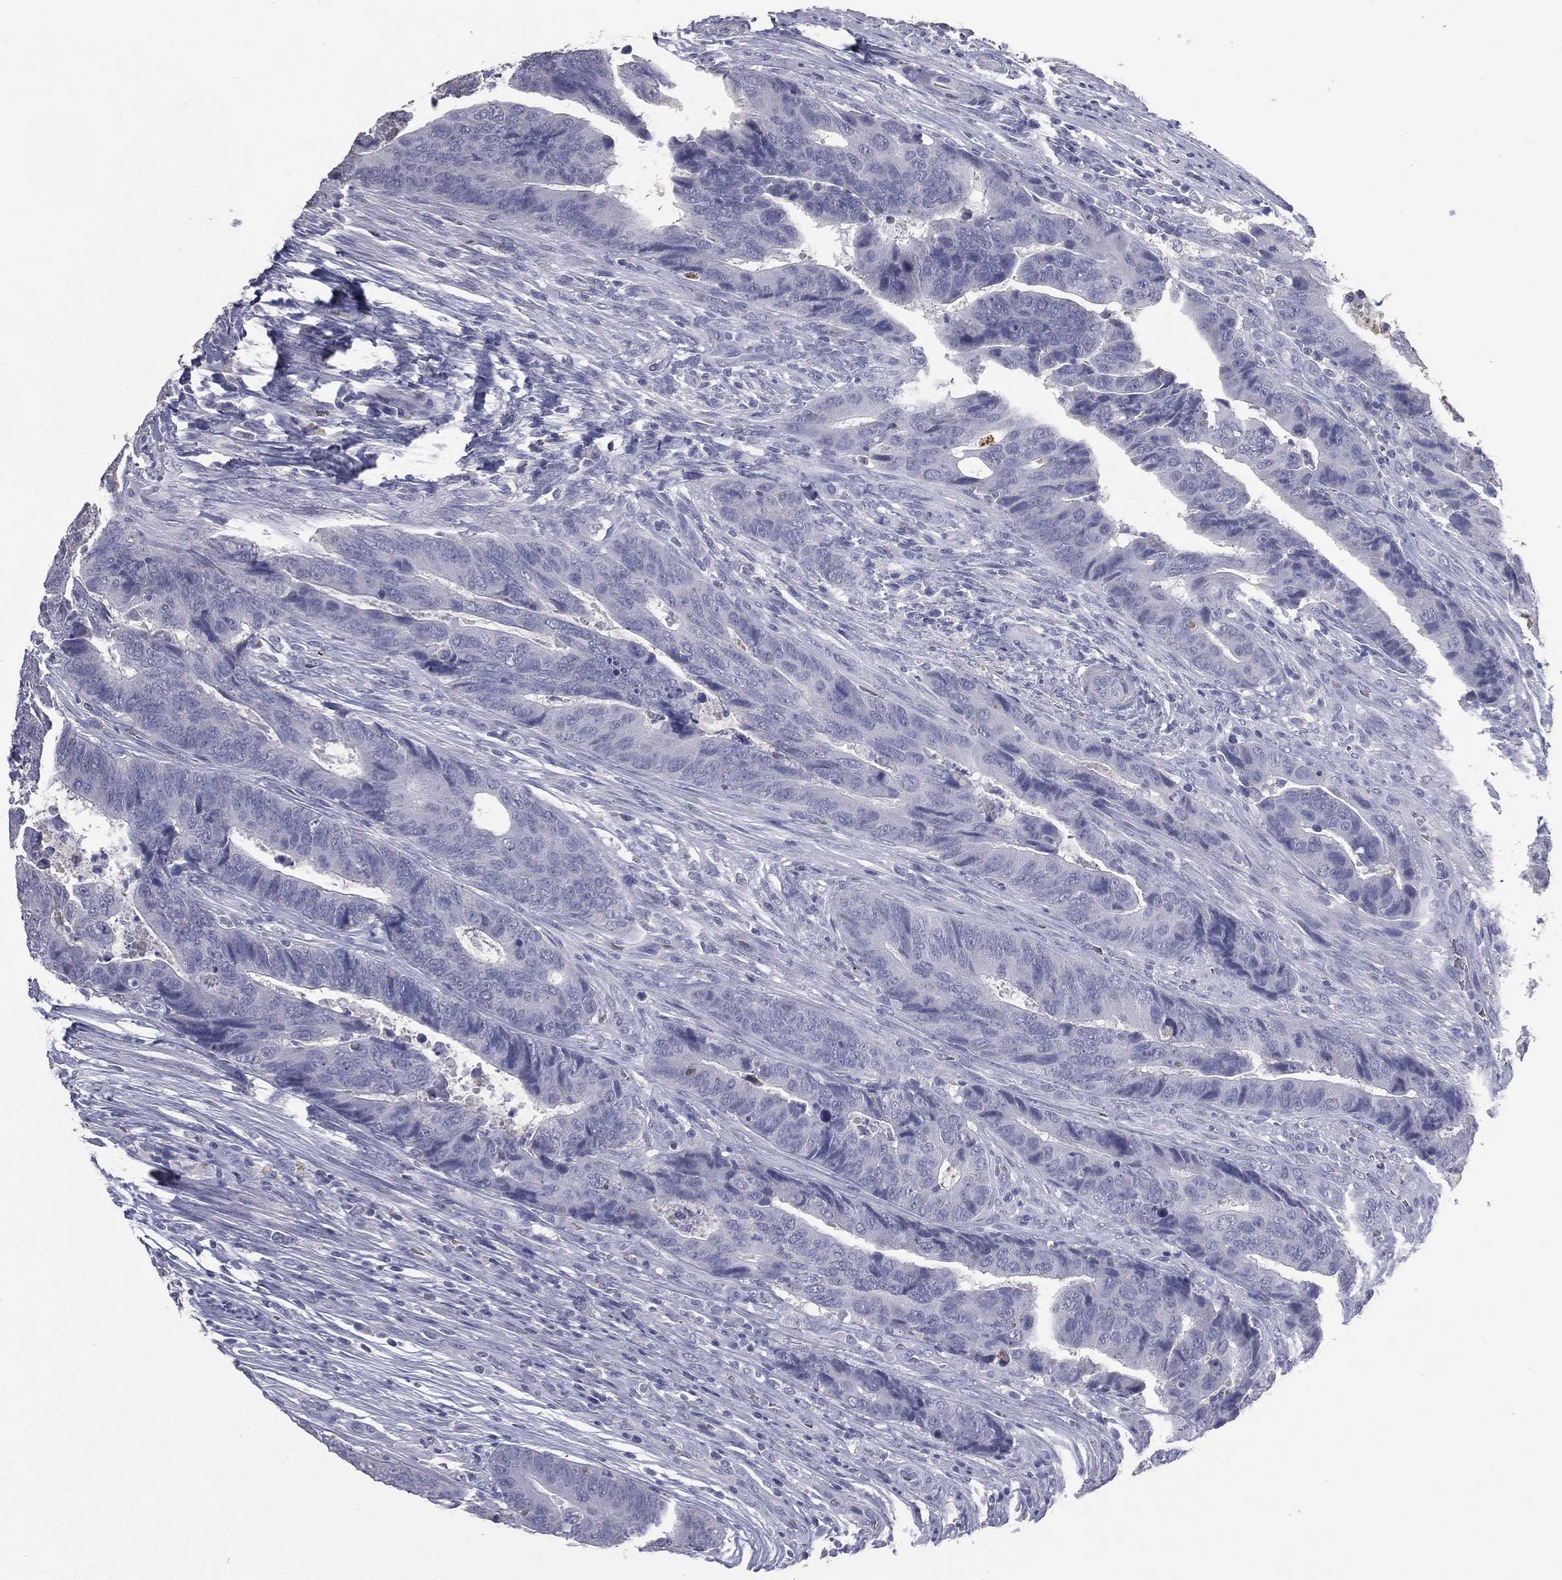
{"staining": {"intensity": "negative", "quantity": "none", "location": "none"}, "tissue": "colorectal cancer", "cell_type": "Tumor cells", "image_type": "cancer", "snomed": [{"axis": "morphology", "description": "Adenocarcinoma, NOS"}, {"axis": "topography", "description": "Colon"}], "caption": "Immunohistochemistry histopathology image of neoplastic tissue: colorectal adenocarcinoma stained with DAB shows no significant protein positivity in tumor cells.", "gene": "ESX1", "patient": {"sex": "female", "age": 56}}